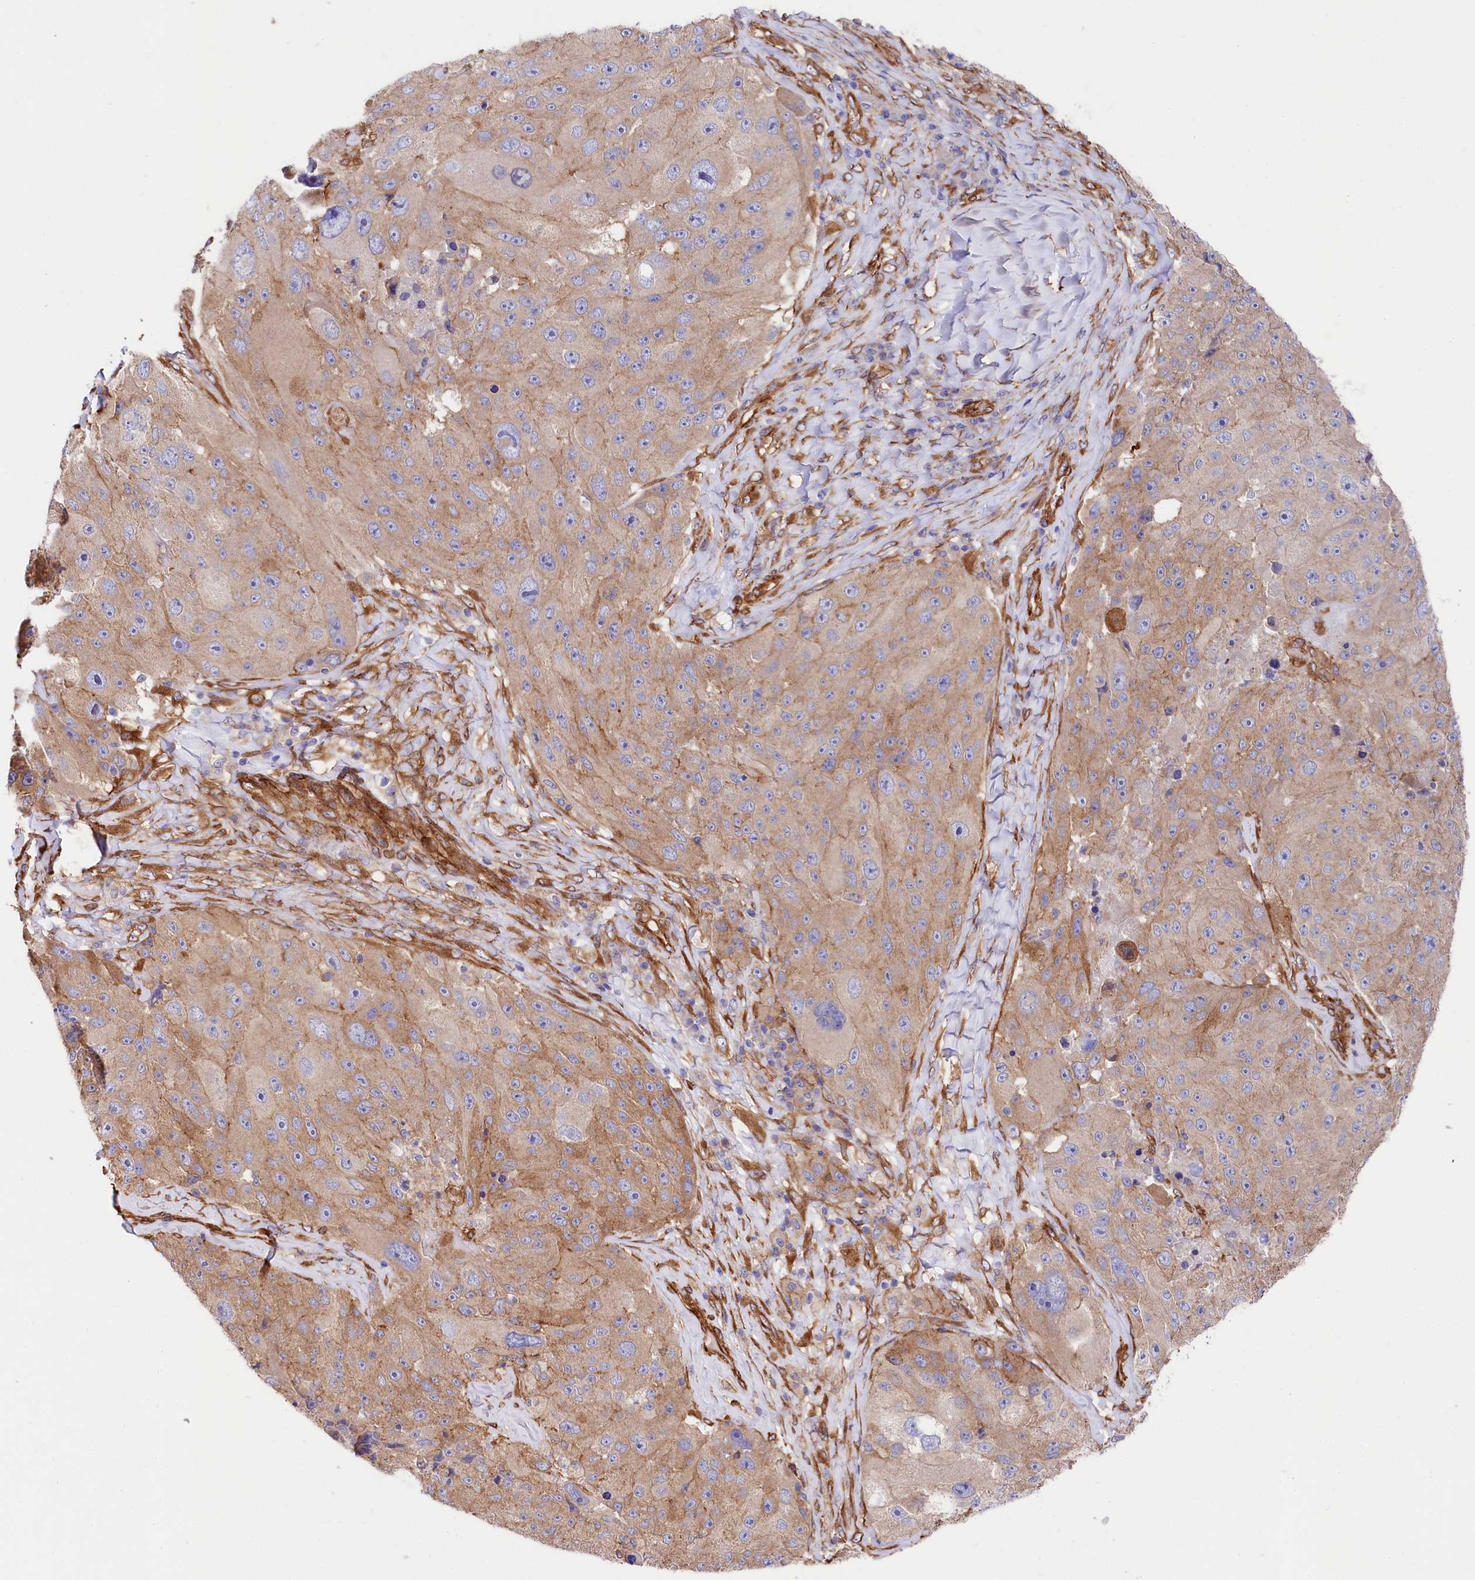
{"staining": {"intensity": "weak", "quantity": ">75%", "location": "cytoplasmic/membranous"}, "tissue": "melanoma", "cell_type": "Tumor cells", "image_type": "cancer", "snomed": [{"axis": "morphology", "description": "Malignant melanoma, Metastatic site"}, {"axis": "topography", "description": "Lymph node"}], "caption": "There is low levels of weak cytoplasmic/membranous positivity in tumor cells of melanoma, as demonstrated by immunohistochemical staining (brown color).", "gene": "TNKS1BP1", "patient": {"sex": "male", "age": 62}}